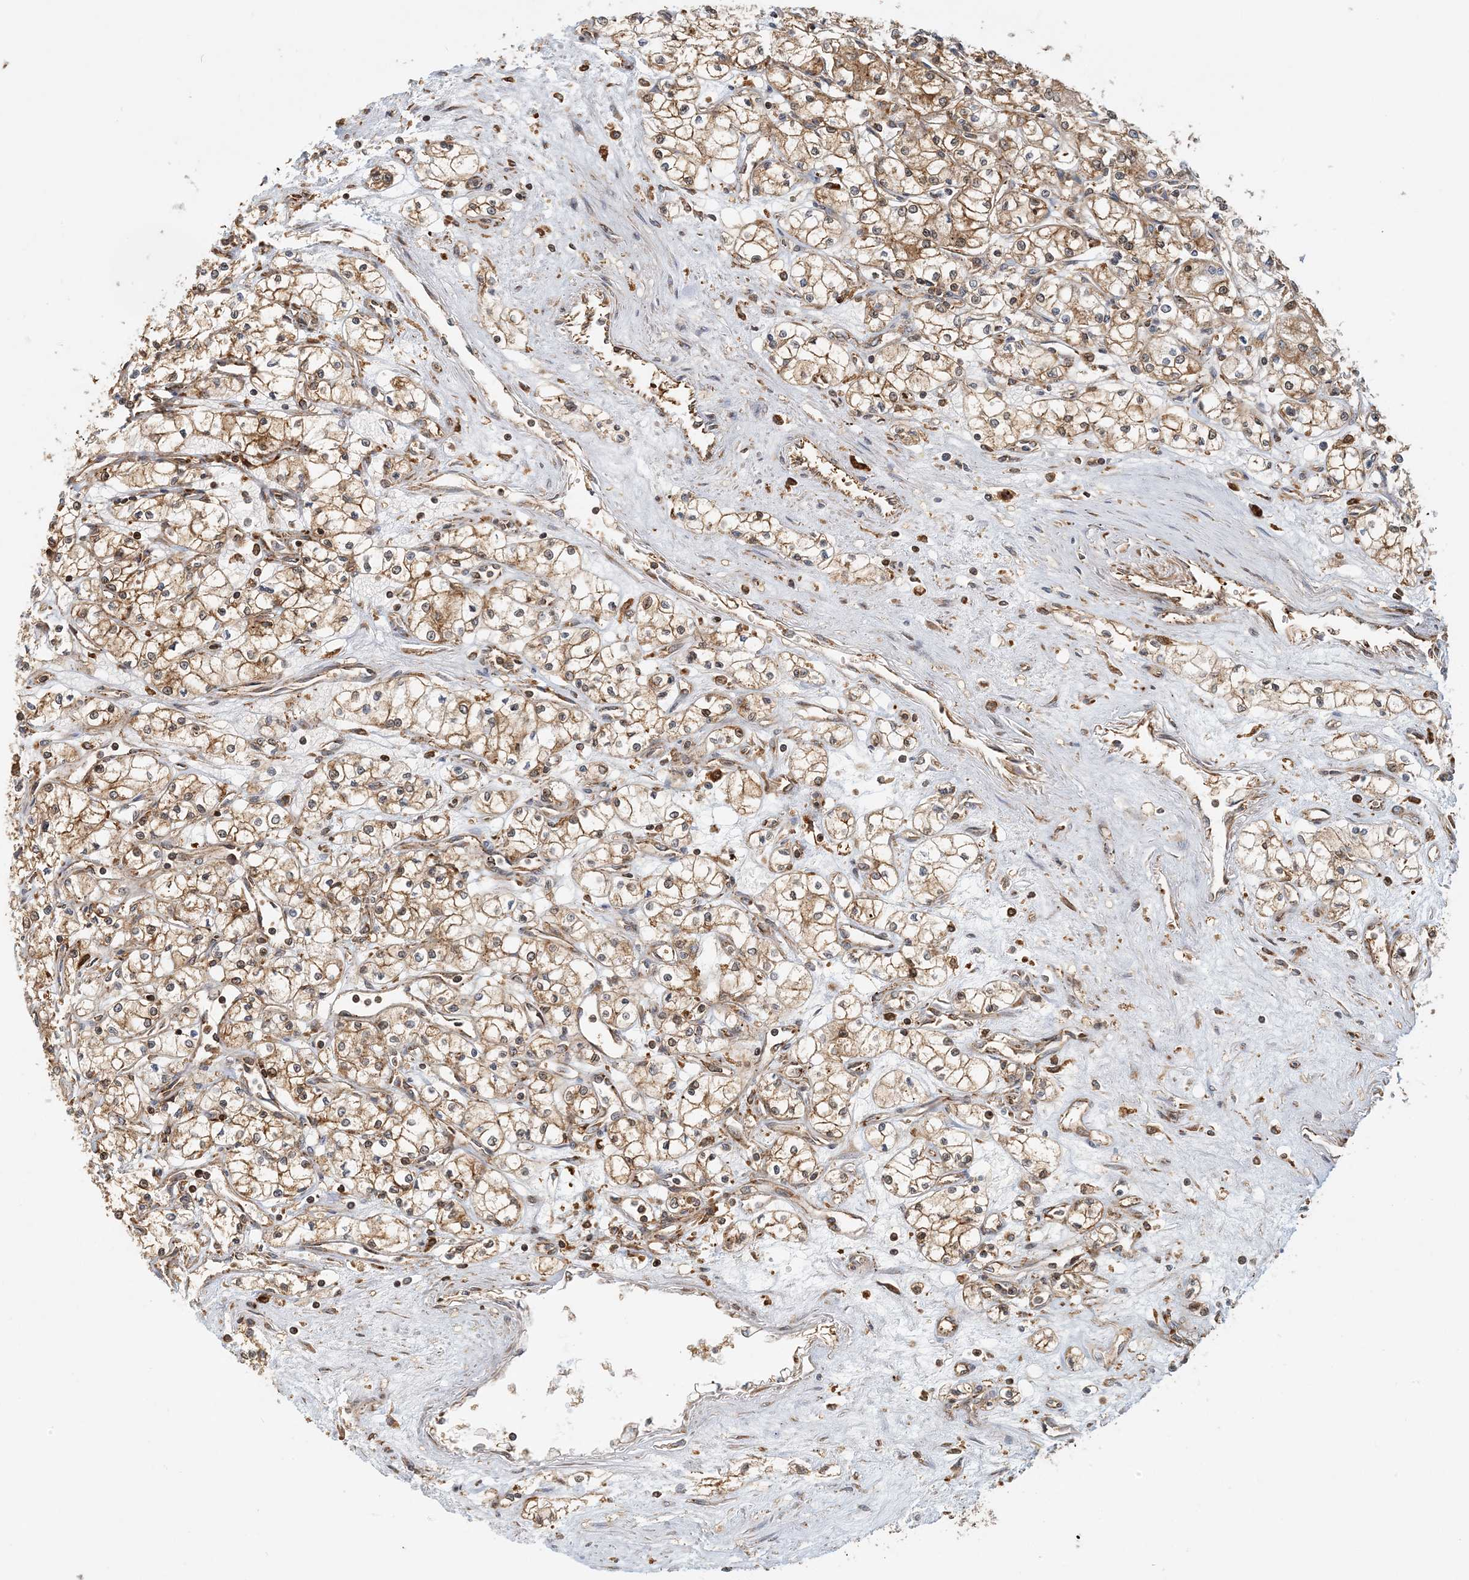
{"staining": {"intensity": "moderate", "quantity": ">75%", "location": "cytoplasmic/membranous"}, "tissue": "renal cancer", "cell_type": "Tumor cells", "image_type": "cancer", "snomed": [{"axis": "morphology", "description": "Adenocarcinoma, NOS"}, {"axis": "topography", "description": "Kidney"}], "caption": "Adenocarcinoma (renal) tissue exhibits moderate cytoplasmic/membranous expression in approximately >75% of tumor cells The protein is shown in brown color, while the nuclei are stained blue.", "gene": "HNMT", "patient": {"sex": "male", "age": 59}}